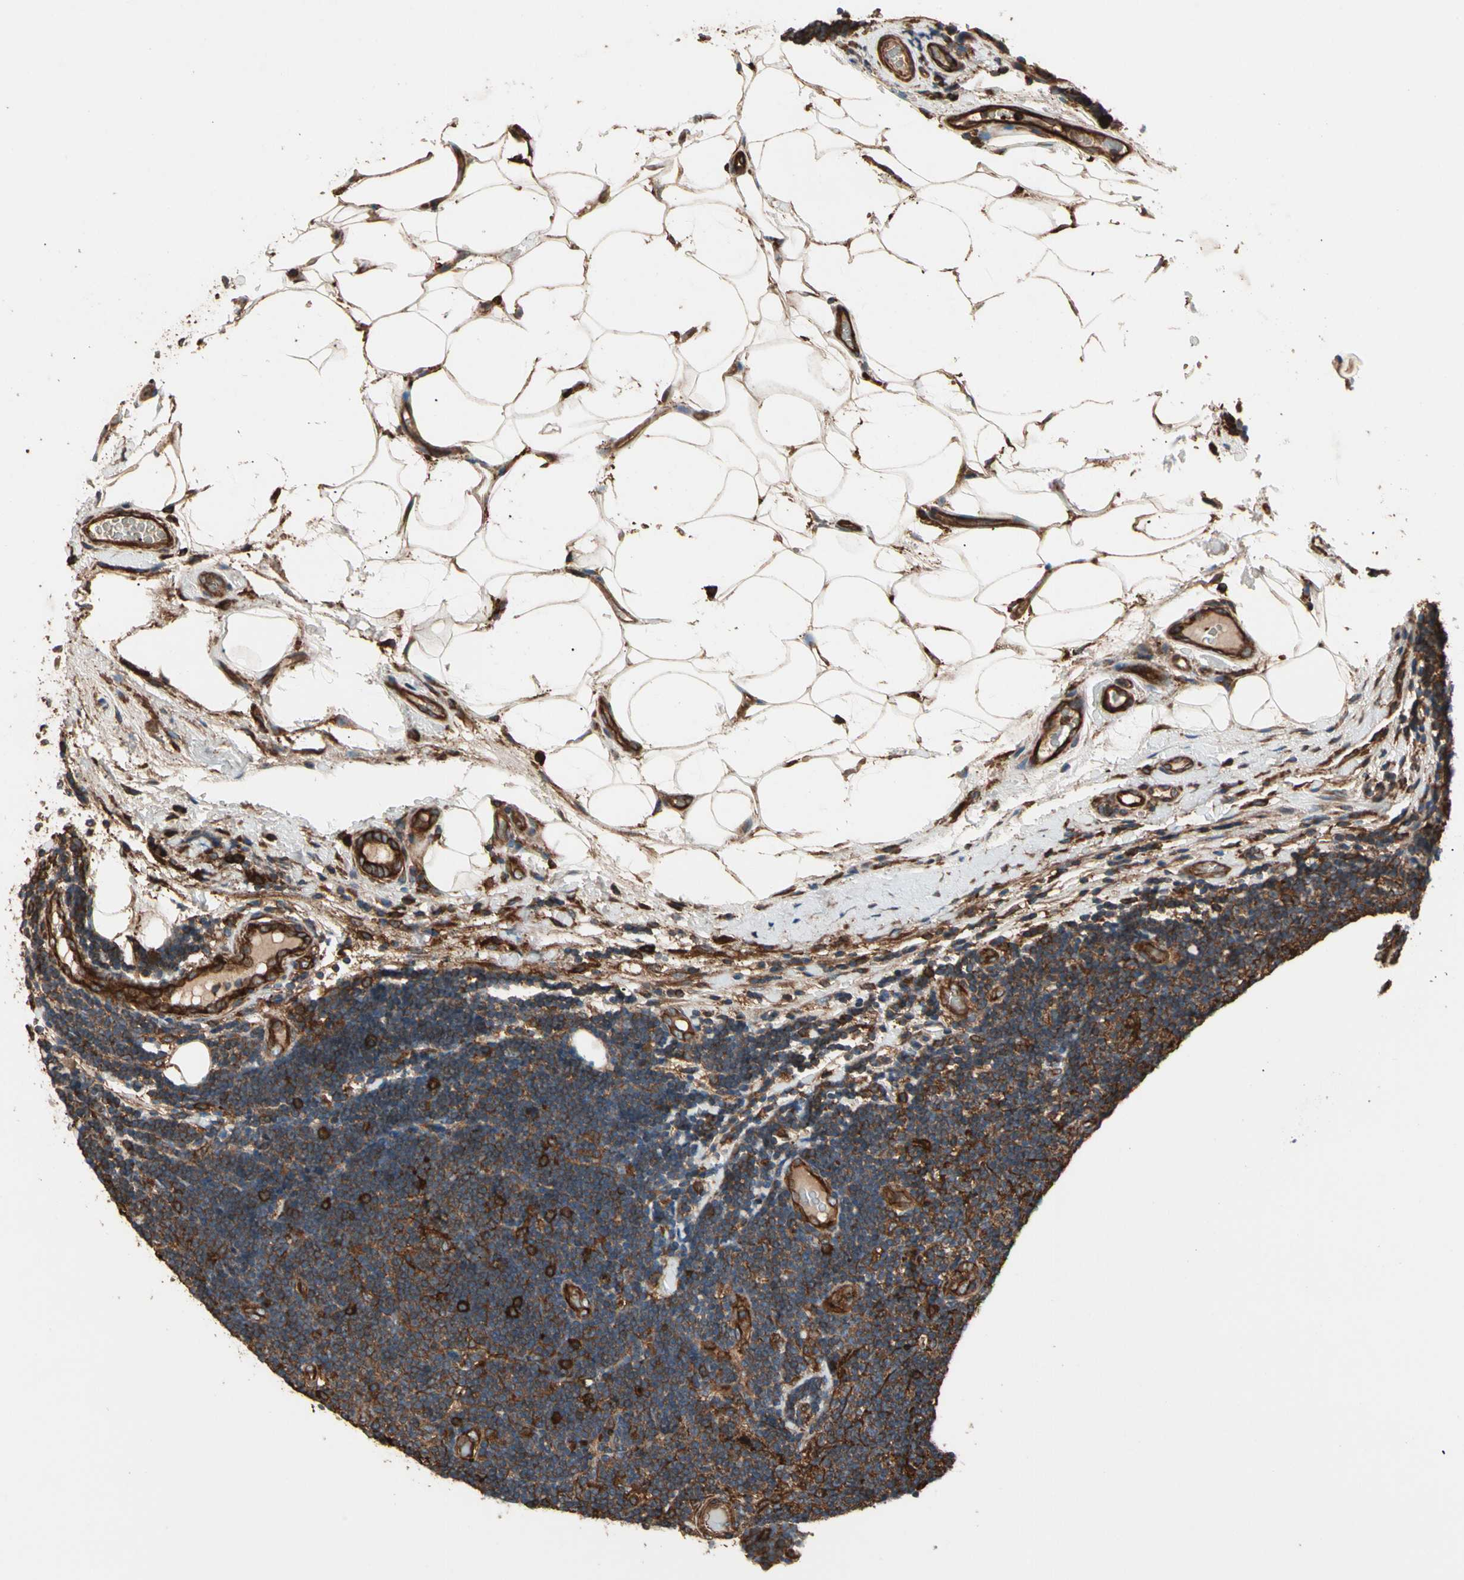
{"staining": {"intensity": "strong", "quantity": ">75%", "location": "cytoplasmic/membranous"}, "tissue": "lymphoma", "cell_type": "Tumor cells", "image_type": "cancer", "snomed": [{"axis": "morphology", "description": "Malignant lymphoma, non-Hodgkin's type, Low grade"}, {"axis": "topography", "description": "Lymph node"}], "caption": "Protein analysis of low-grade malignant lymphoma, non-Hodgkin's type tissue shows strong cytoplasmic/membranous staining in approximately >75% of tumor cells. The protein of interest is shown in brown color, while the nuclei are stained blue.", "gene": "AGBL2", "patient": {"sex": "male", "age": 83}}